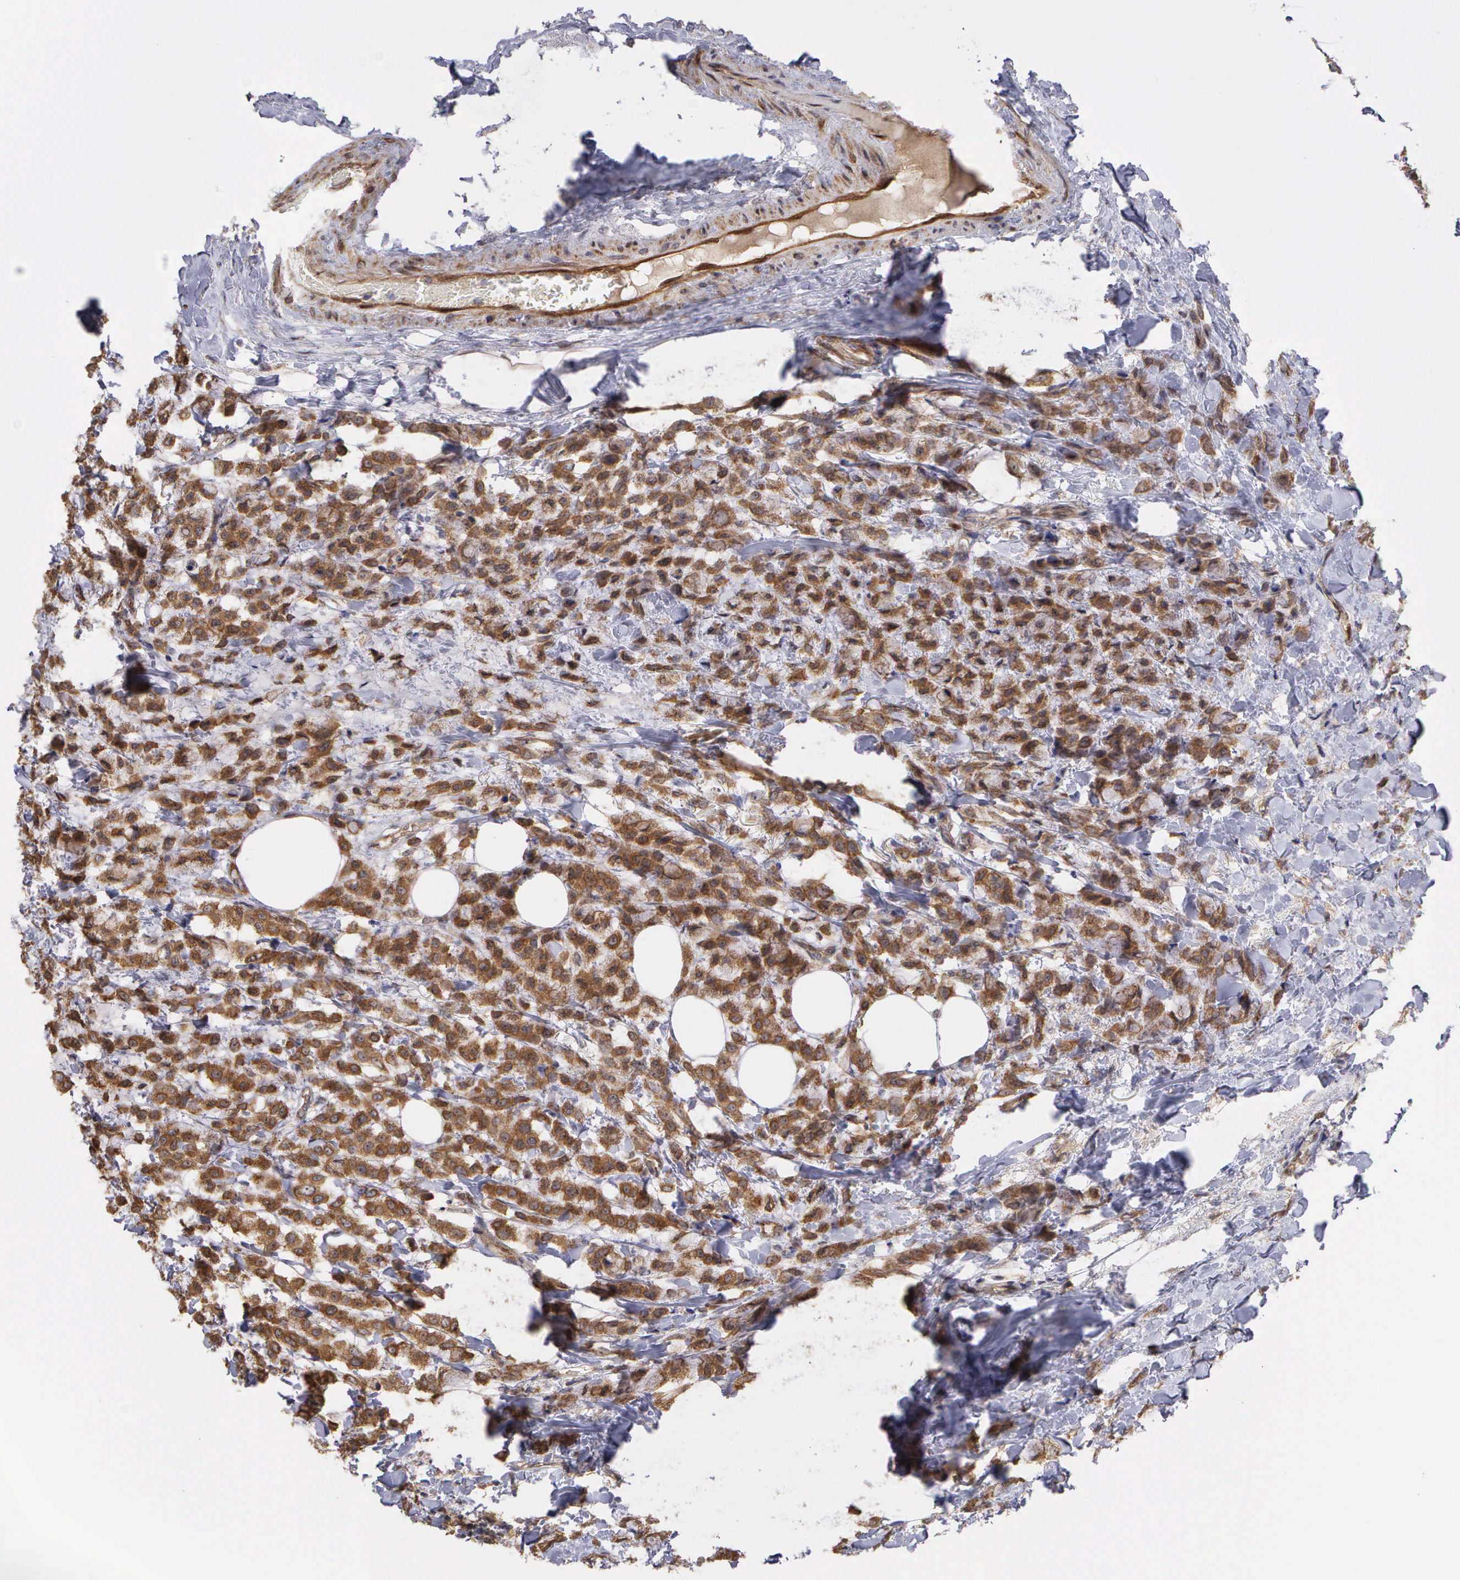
{"staining": {"intensity": "moderate", "quantity": ">75%", "location": "cytoplasmic/membranous,nuclear"}, "tissue": "breast cancer", "cell_type": "Tumor cells", "image_type": "cancer", "snomed": [{"axis": "morphology", "description": "Lobular carcinoma"}, {"axis": "topography", "description": "Breast"}], "caption": "Immunohistochemical staining of human breast lobular carcinoma demonstrates medium levels of moderate cytoplasmic/membranous and nuclear expression in about >75% of tumor cells.", "gene": "DNAJB7", "patient": {"sex": "female", "age": 85}}